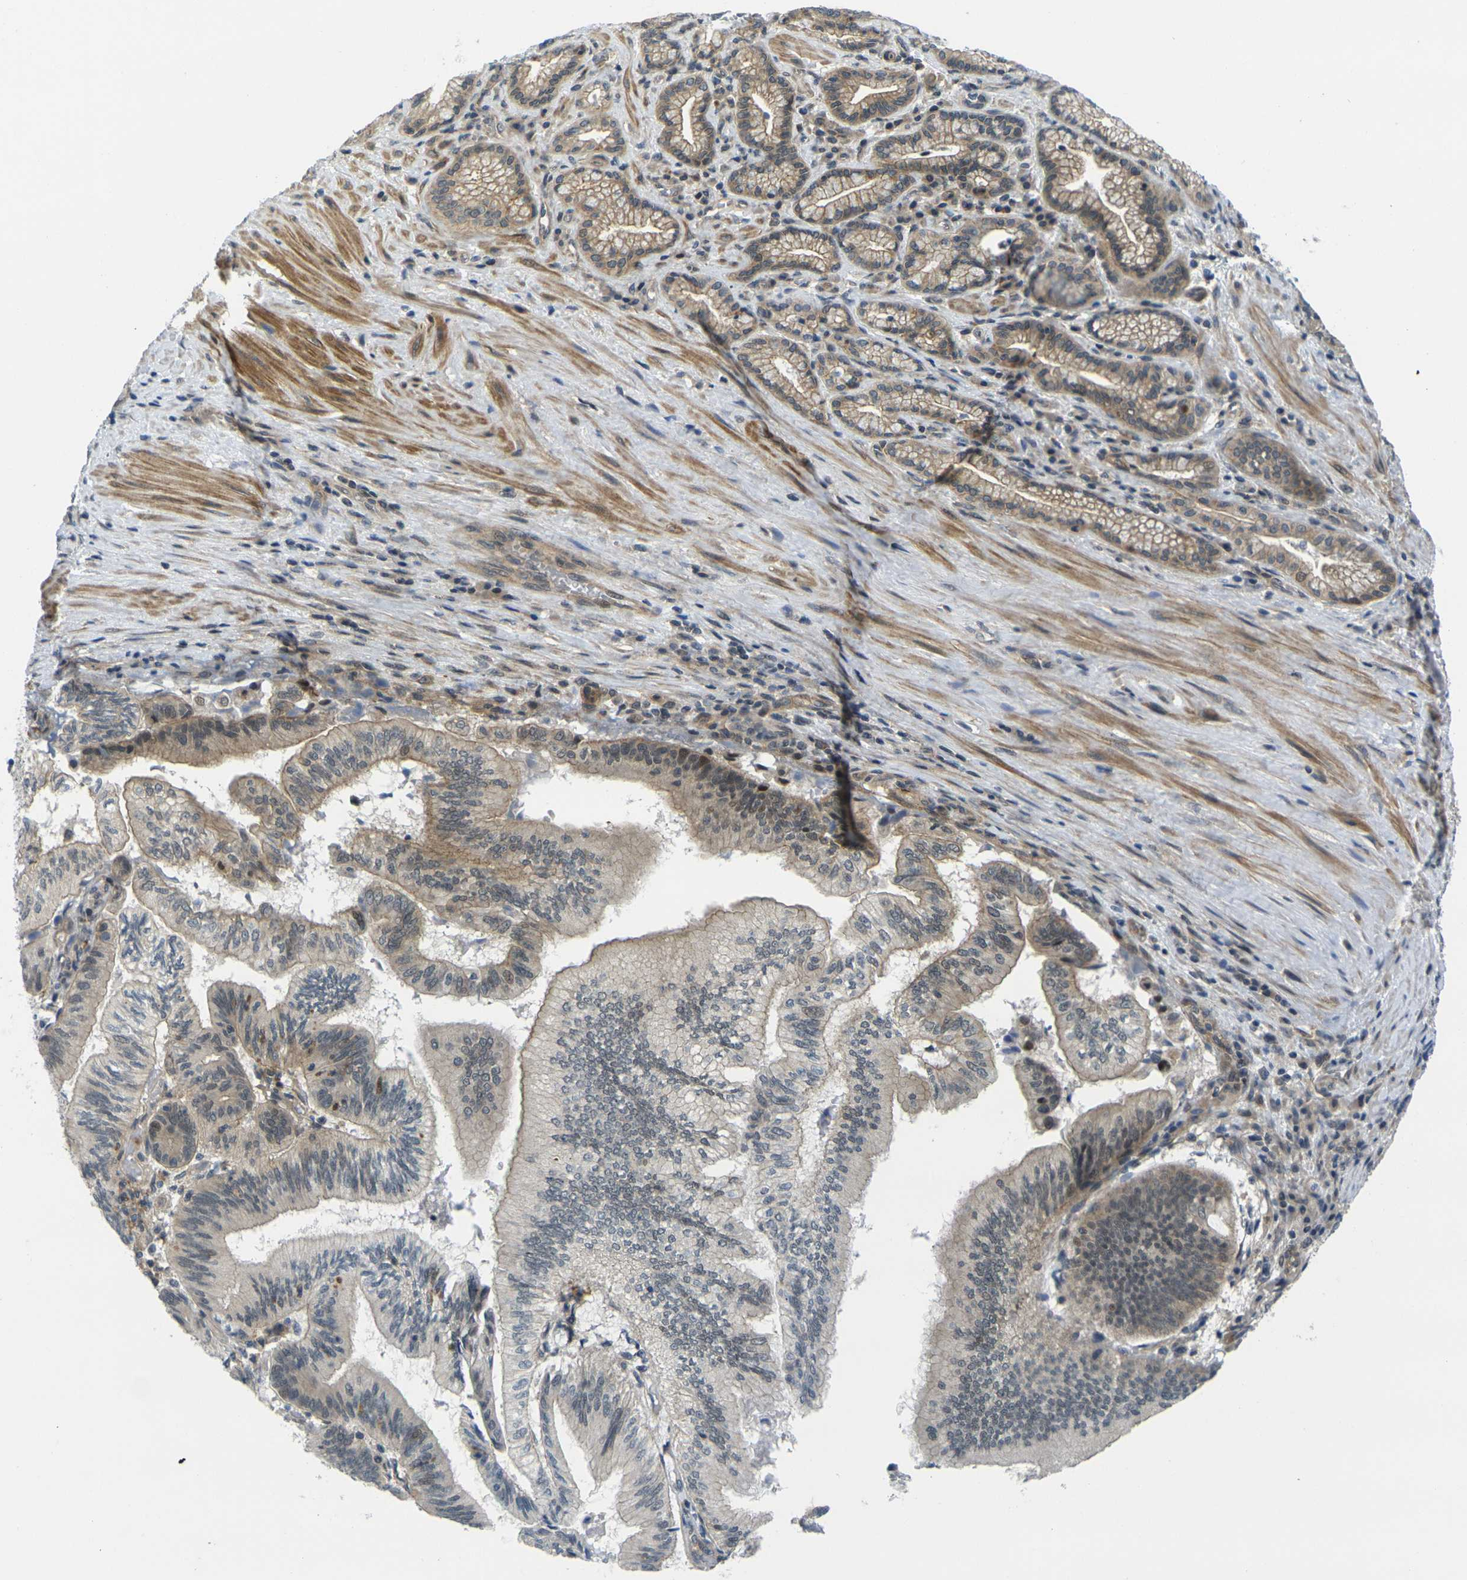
{"staining": {"intensity": "moderate", "quantity": "<25%", "location": "cytoplasmic/membranous"}, "tissue": "pancreatic cancer", "cell_type": "Tumor cells", "image_type": "cancer", "snomed": [{"axis": "morphology", "description": "Adenocarcinoma, NOS"}, {"axis": "topography", "description": "Pancreas"}], "caption": "The immunohistochemical stain shows moderate cytoplasmic/membranous staining in tumor cells of pancreatic cancer tissue.", "gene": "KCTD10", "patient": {"sex": "male", "age": 82}}